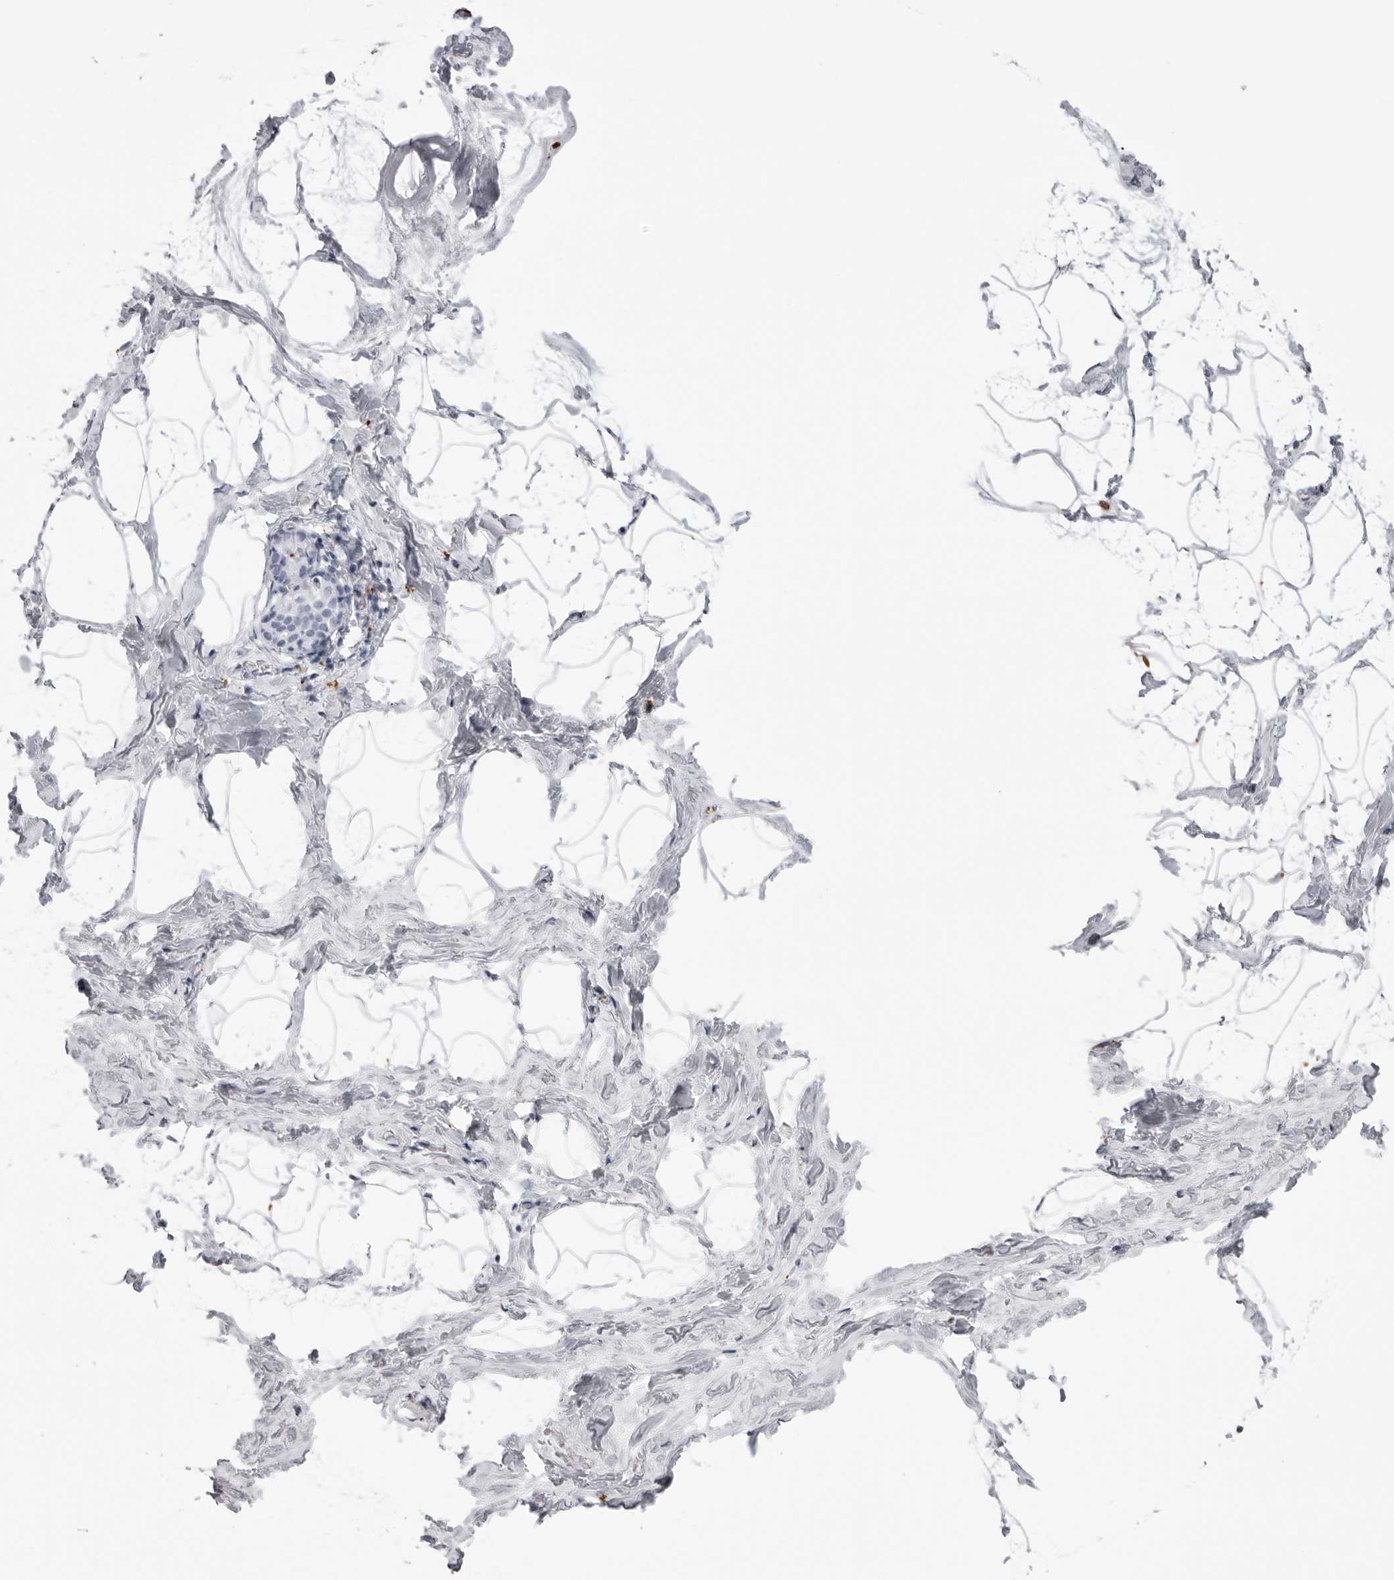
{"staining": {"intensity": "negative", "quantity": "none", "location": "none"}, "tissue": "breast", "cell_type": "Adipocytes", "image_type": "normal", "snomed": [{"axis": "morphology", "description": "Normal tissue, NOS"}, {"axis": "morphology", "description": "Lobular carcinoma"}, {"axis": "topography", "description": "Breast"}], "caption": "An immunohistochemistry (IHC) micrograph of unremarkable breast is shown. There is no staining in adipocytes of breast. Nuclei are stained in blue.", "gene": "IL25", "patient": {"sex": "female", "age": 62}}